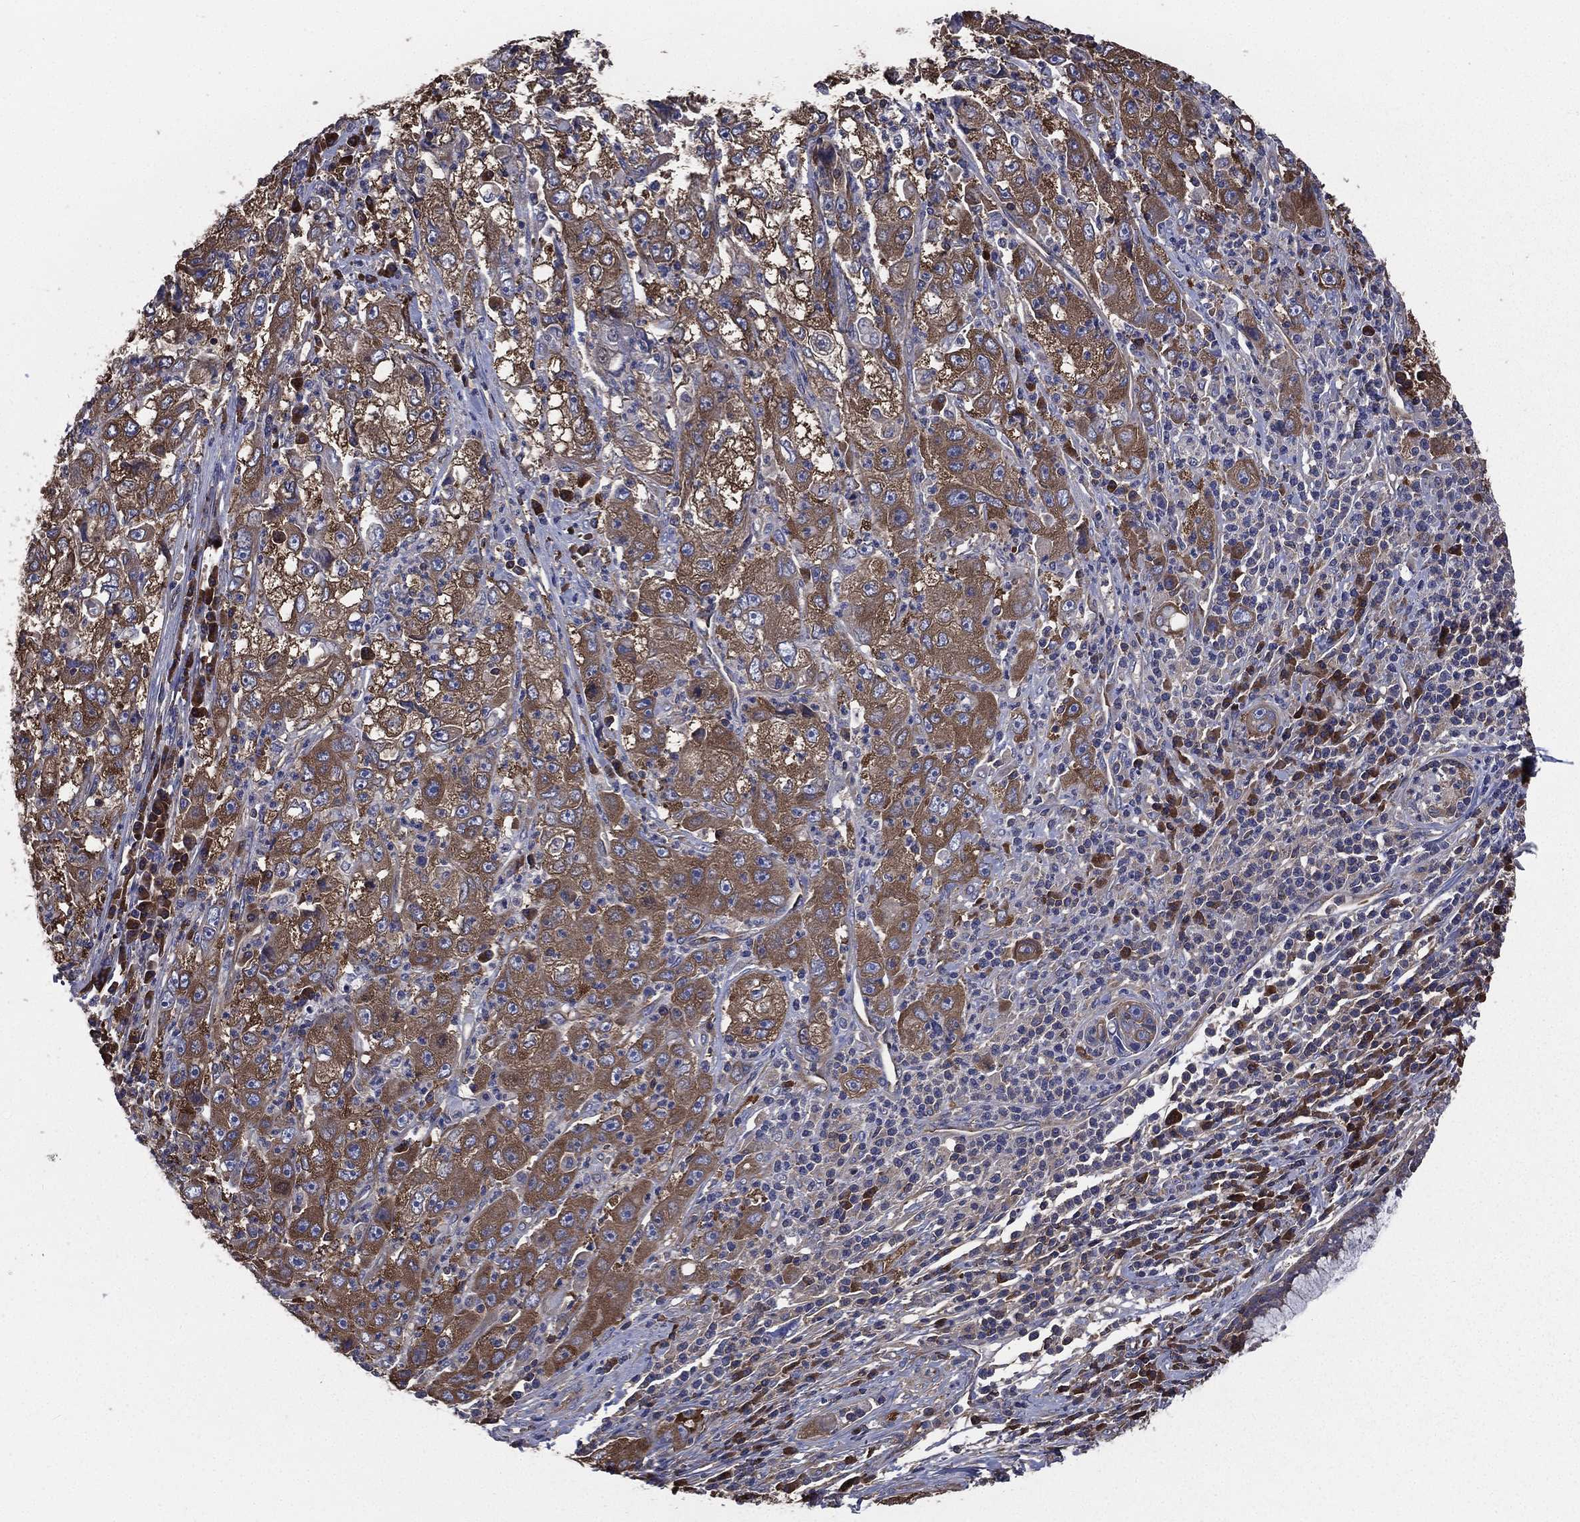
{"staining": {"intensity": "strong", "quantity": ">75%", "location": "cytoplasmic/membranous"}, "tissue": "cervical cancer", "cell_type": "Tumor cells", "image_type": "cancer", "snomed": [{"axis": "morphology", "description": "Squamous cell carcinoma, NOS"}, {"axis": "topography", "description": "Cervix"}], "caption": "Cervical cancer (squamous cell carcinoma) was stained to show a protein in brown. There is high levels of strong cytoplasmic/membranous staining in about >75% of tumor cells. (Brightfield microscopy of DAB IHC at high magnification).", "gene": "SARS1", "patient": {"sex": "female", "age": 36}}